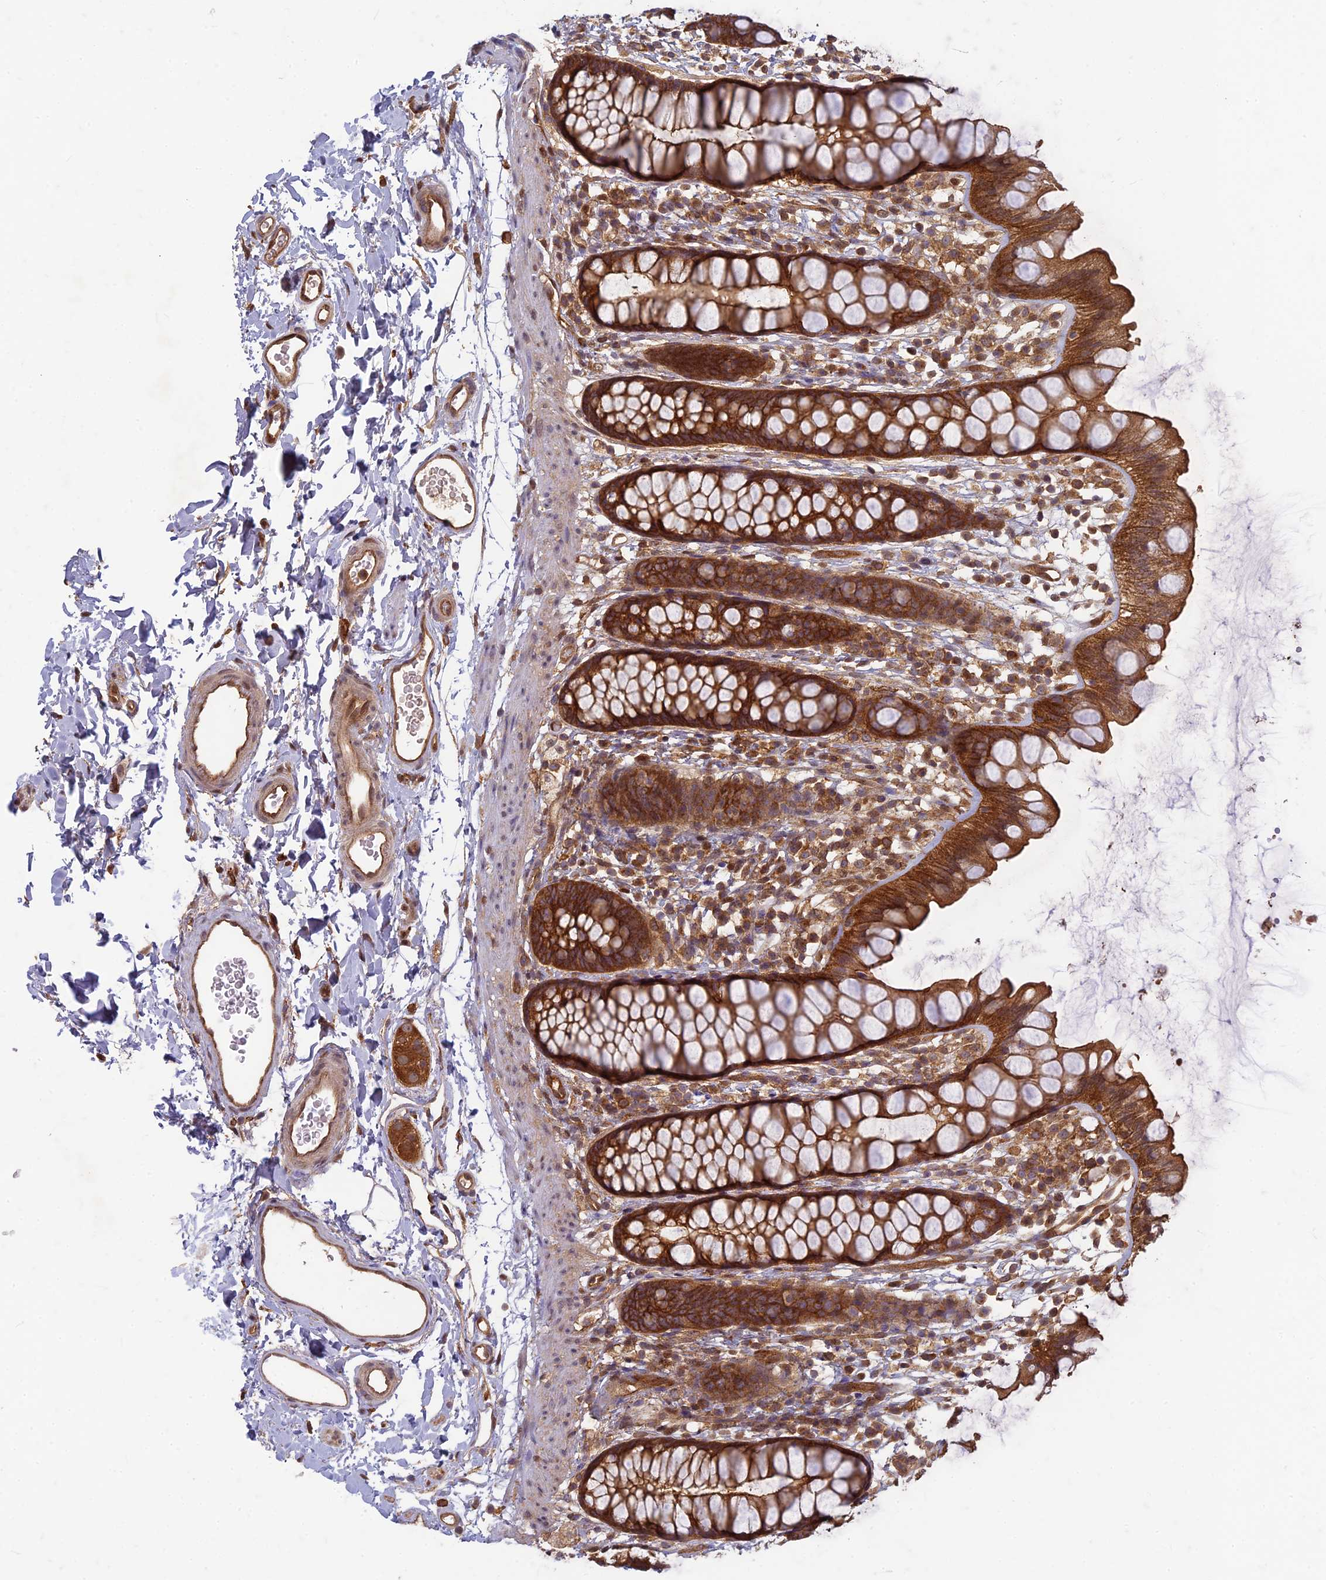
{"staining": {"intensity": "strong", "quantity": ">75%", "location": "cytoplasmic/membranous"}, "tissue": "rectum", "cell_type": "Glandular cells", "image_type": "normal", "snomed": [{"axis": "morphology", "description": "Normal tissue, NOS"}, {"axis": "topography", "description": "Rectum"}], "caption": "Immunohistochemistry staining of unremarkable rectum, which demonstrates high levels of strong cytoplasmic/membranous expression in approximately >75% of glandular cells indicating strong cytoplasmic/membranous protein expression. The staining was performed using DAB (3,3'-diaminobenzidine) (brown) for protein detection and nuclei were counterstained in hematoxylin (blue).", "gene": "TCF25", "patient": {"sex": "female", "age": 65}}